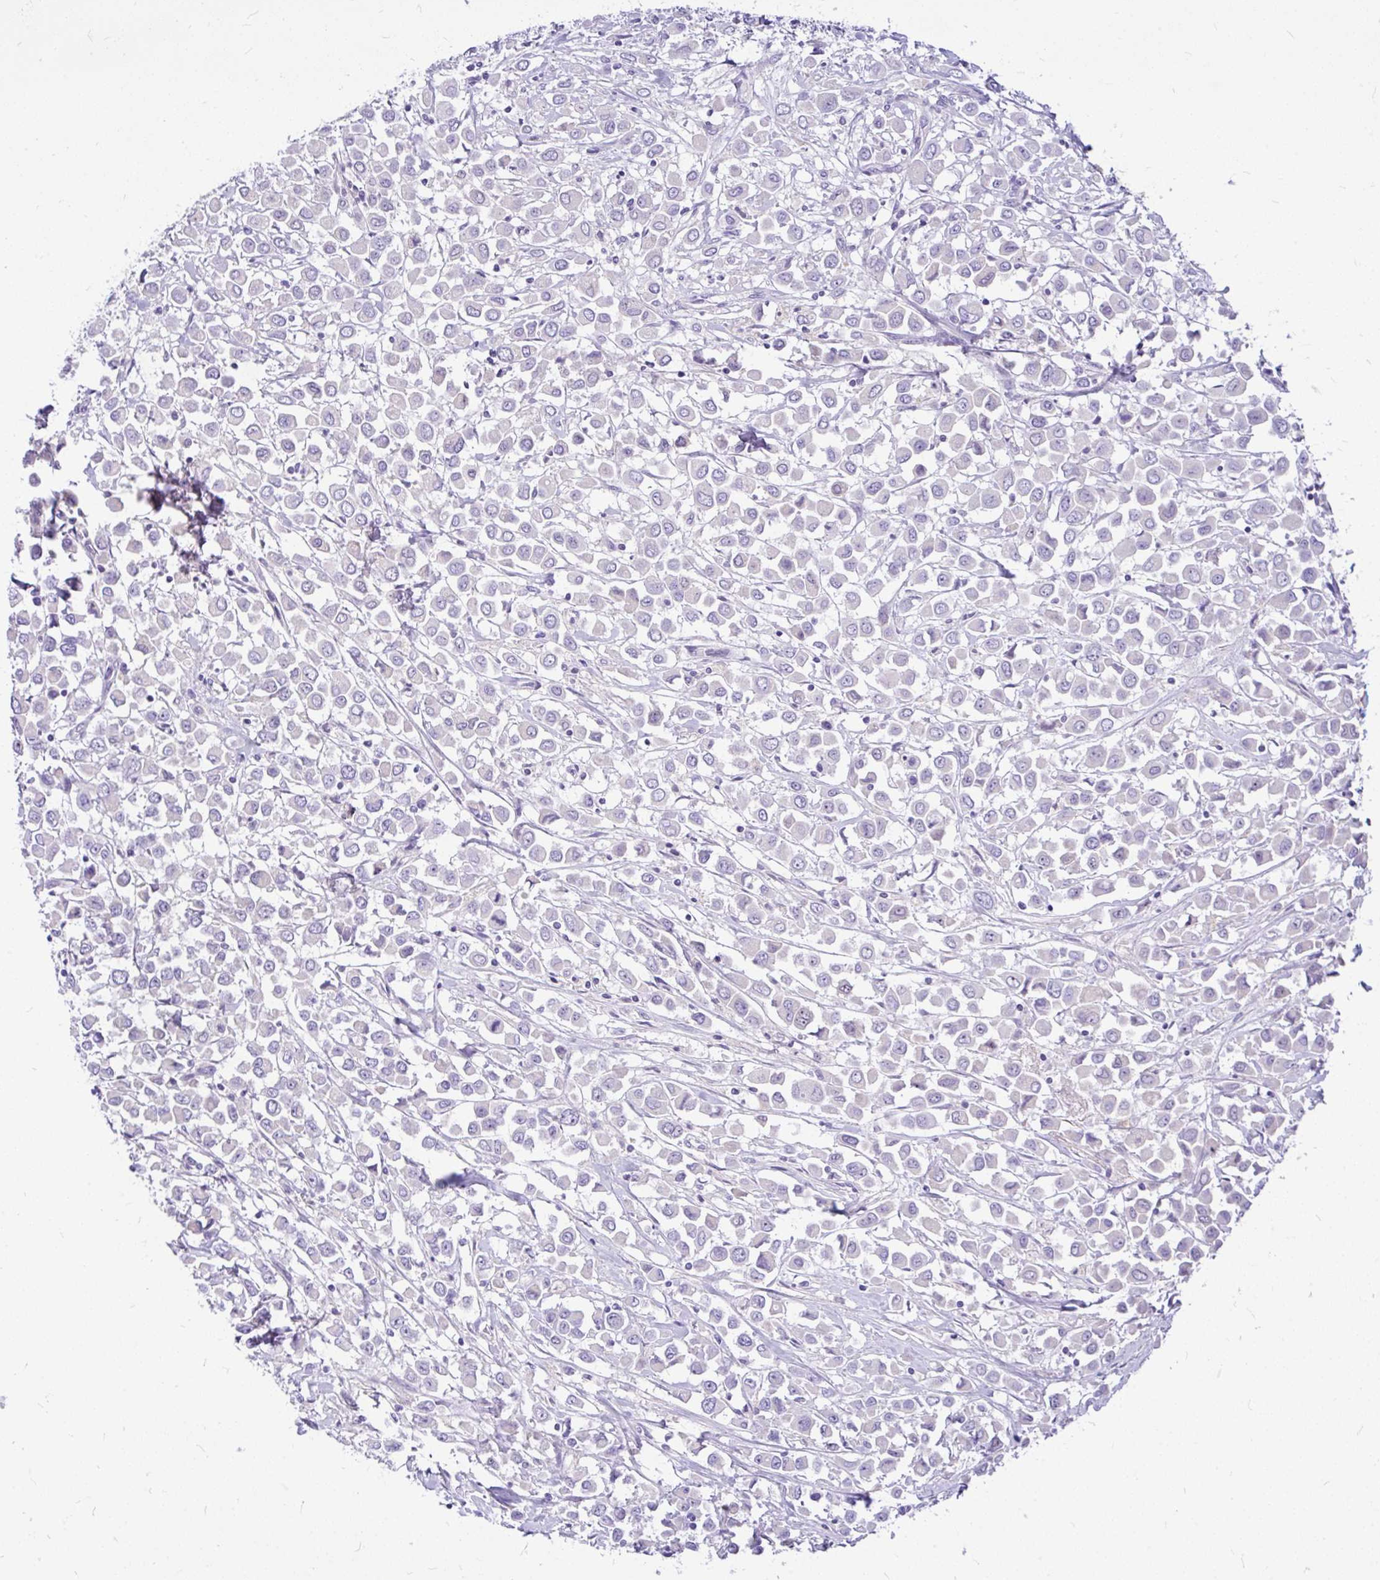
{"staining": {"intensity": "negative", "quantity": "none", "location": "none"}, "tissue": "breast cancer", "cell_type": "Tumor cells", "image_type": "cancer", "snomed": [{"axis": "morphology", "description": "Duct carcinoma"}, {"axis": "topography", "description": "Breast"}], "caption": "The photomicrograph exhibits no significant expression in tumor cells of breast cancer.", "gene": "MAP1LC3A", "patient": {"sex": "female", "age": 61}}